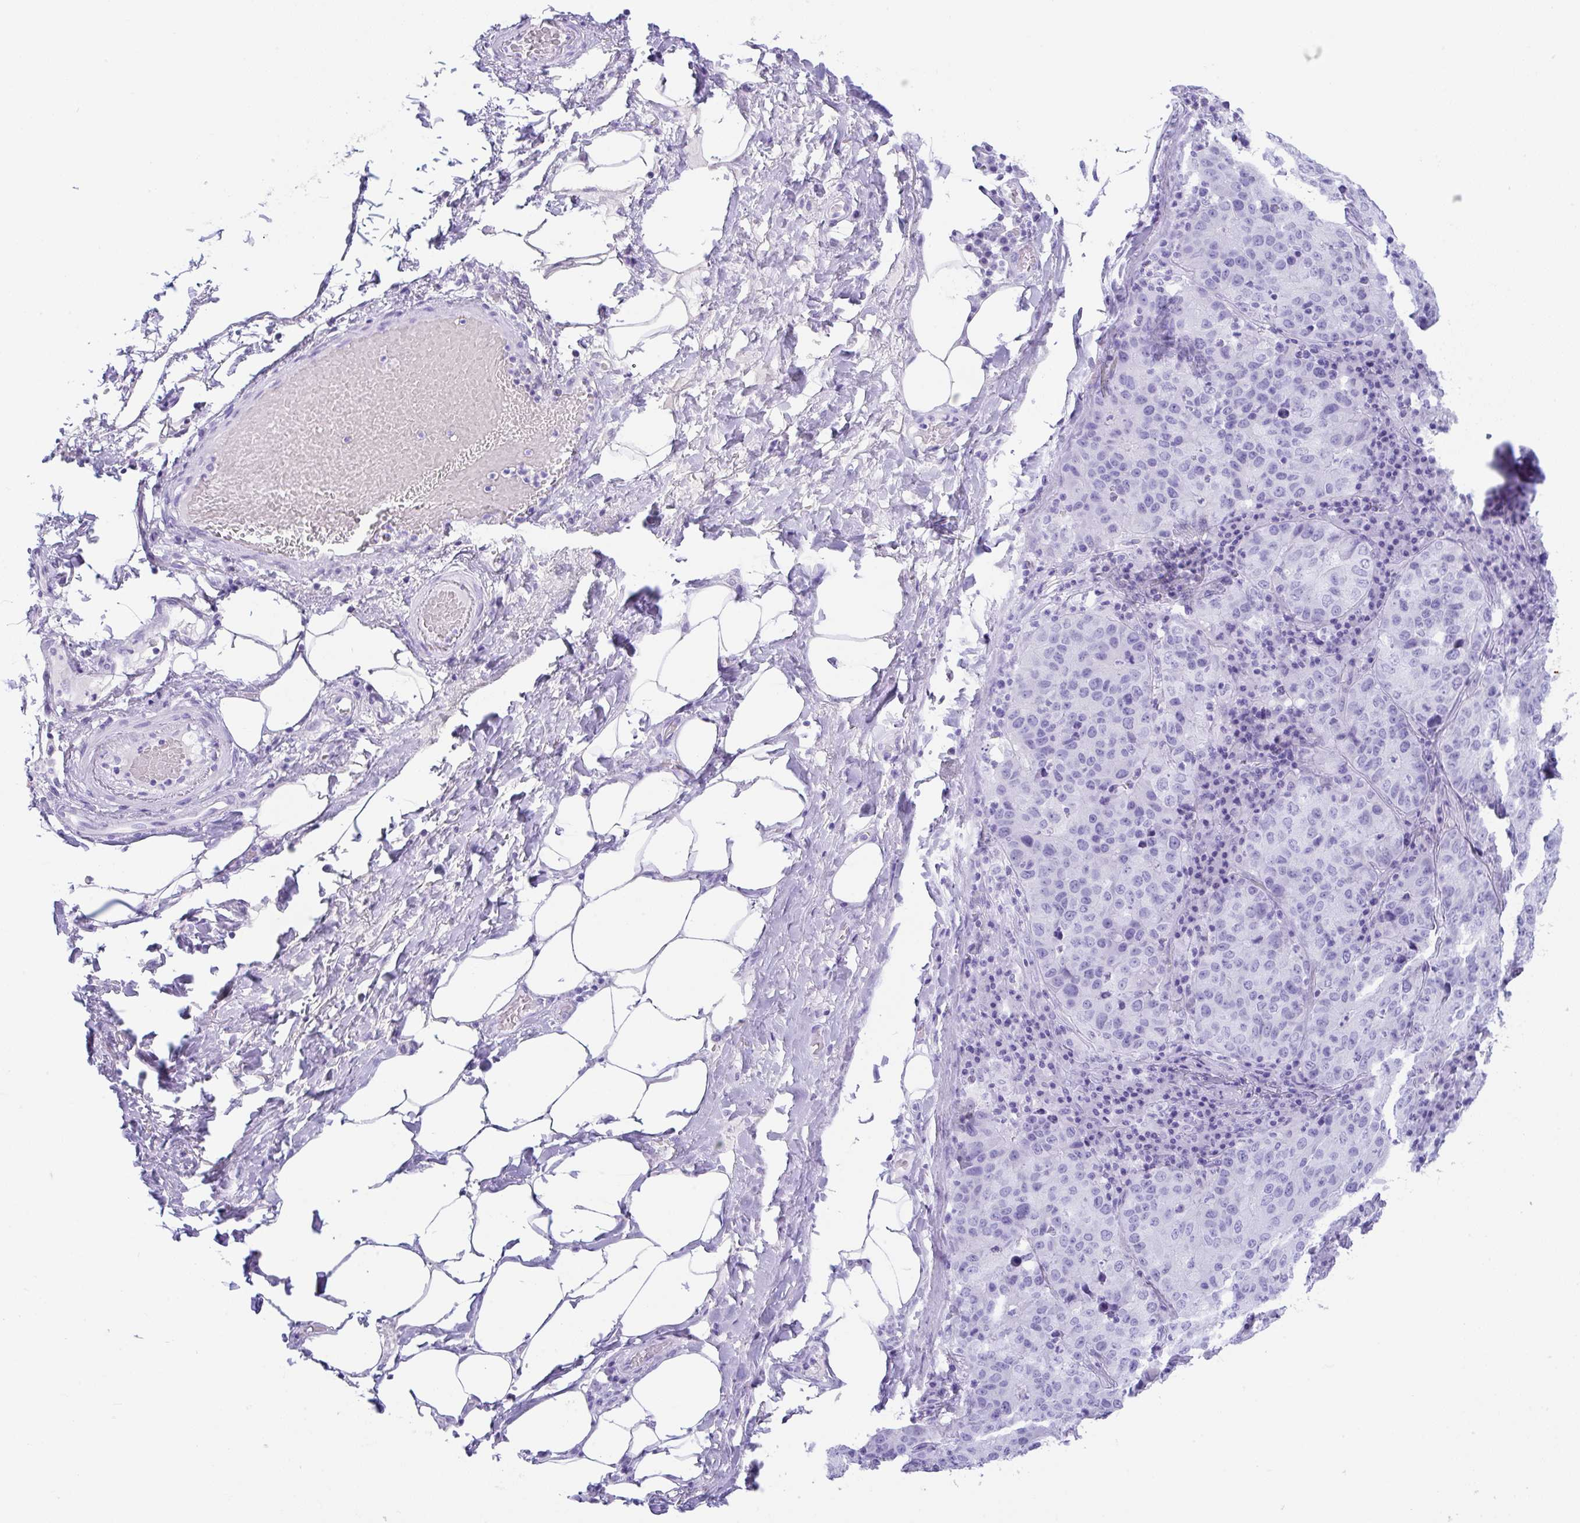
{"staining": {"intensity": "negative", "quantity": "none", "location": "none"}, "tissue": "stomach cancer", "cell_type": "Tumor cells", "image_type": "cancer", "snomed": [{"axis": "morphology", "description": "Adenocarcinoma, NOS"}, {"axis": "topography", "description": "Stomach"}], "caption": "Immunohistochemistry (IHC) of stomach cancer (adenocarcinoma) reveals no staining in tumor cells.", "gene": "CPA1", "patient": {"sex": "male", "age": 71}}